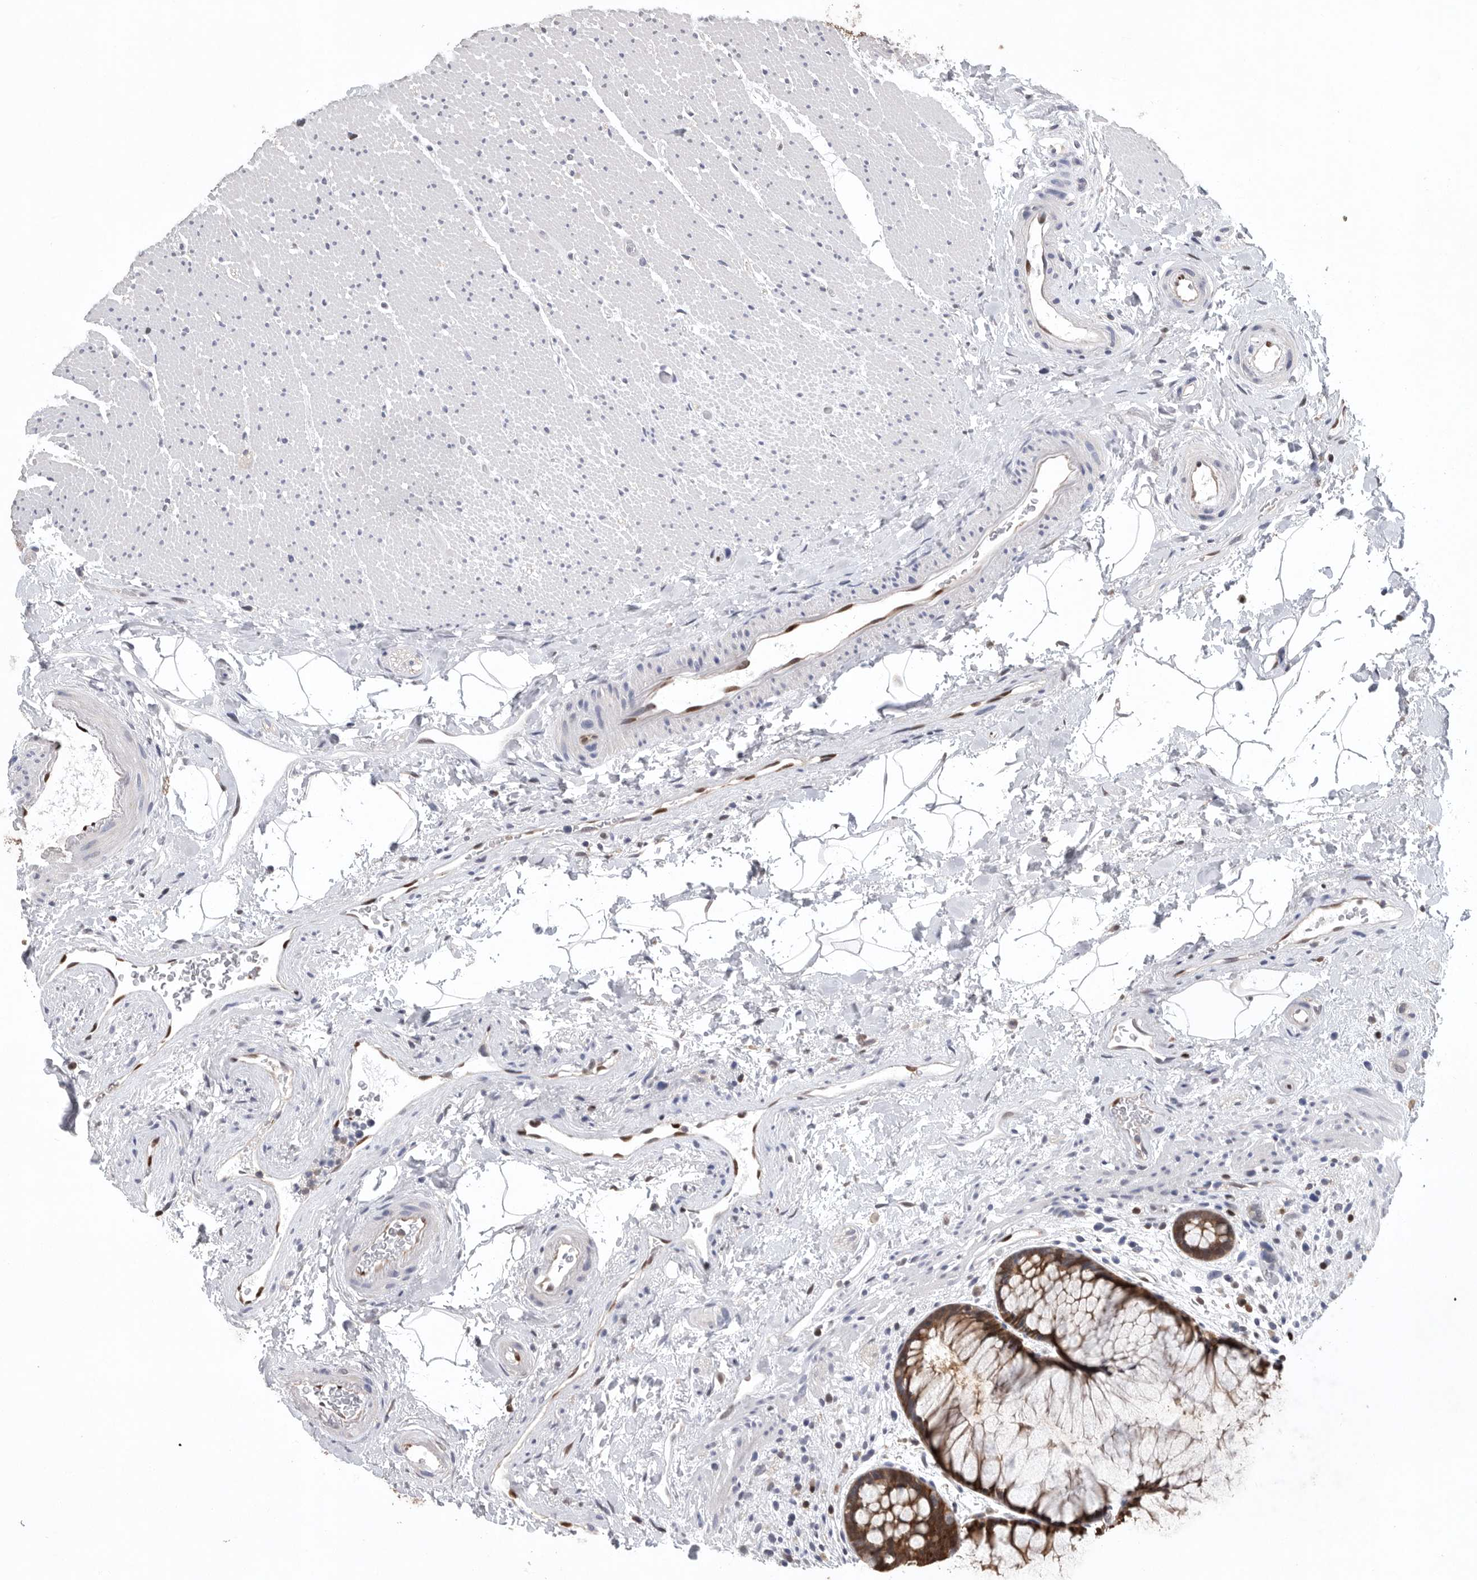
{"staining": {"intensity": "strong", "quantity": ">75%", "location": "cytoplasmic/membranous,nuclear"}, "tissue": "rectum", "cell_type": "Glandular cells", "image_type": "normal", "snomed": [{"axis": "morphology", "description": "Normal tissue, NOS"}, {"axis": "topography", "description": "Rectum"}], "caption": "Glandular cells reveal strong cytoplasmic/membranous,nuclear positivity in approximately >75% of cells in unremarkable rectum. The protein is shown in brown color, while the nuclei are stained blue.", "gene": "PDCD4", "patient": {"sex": "male", "age": 51}}